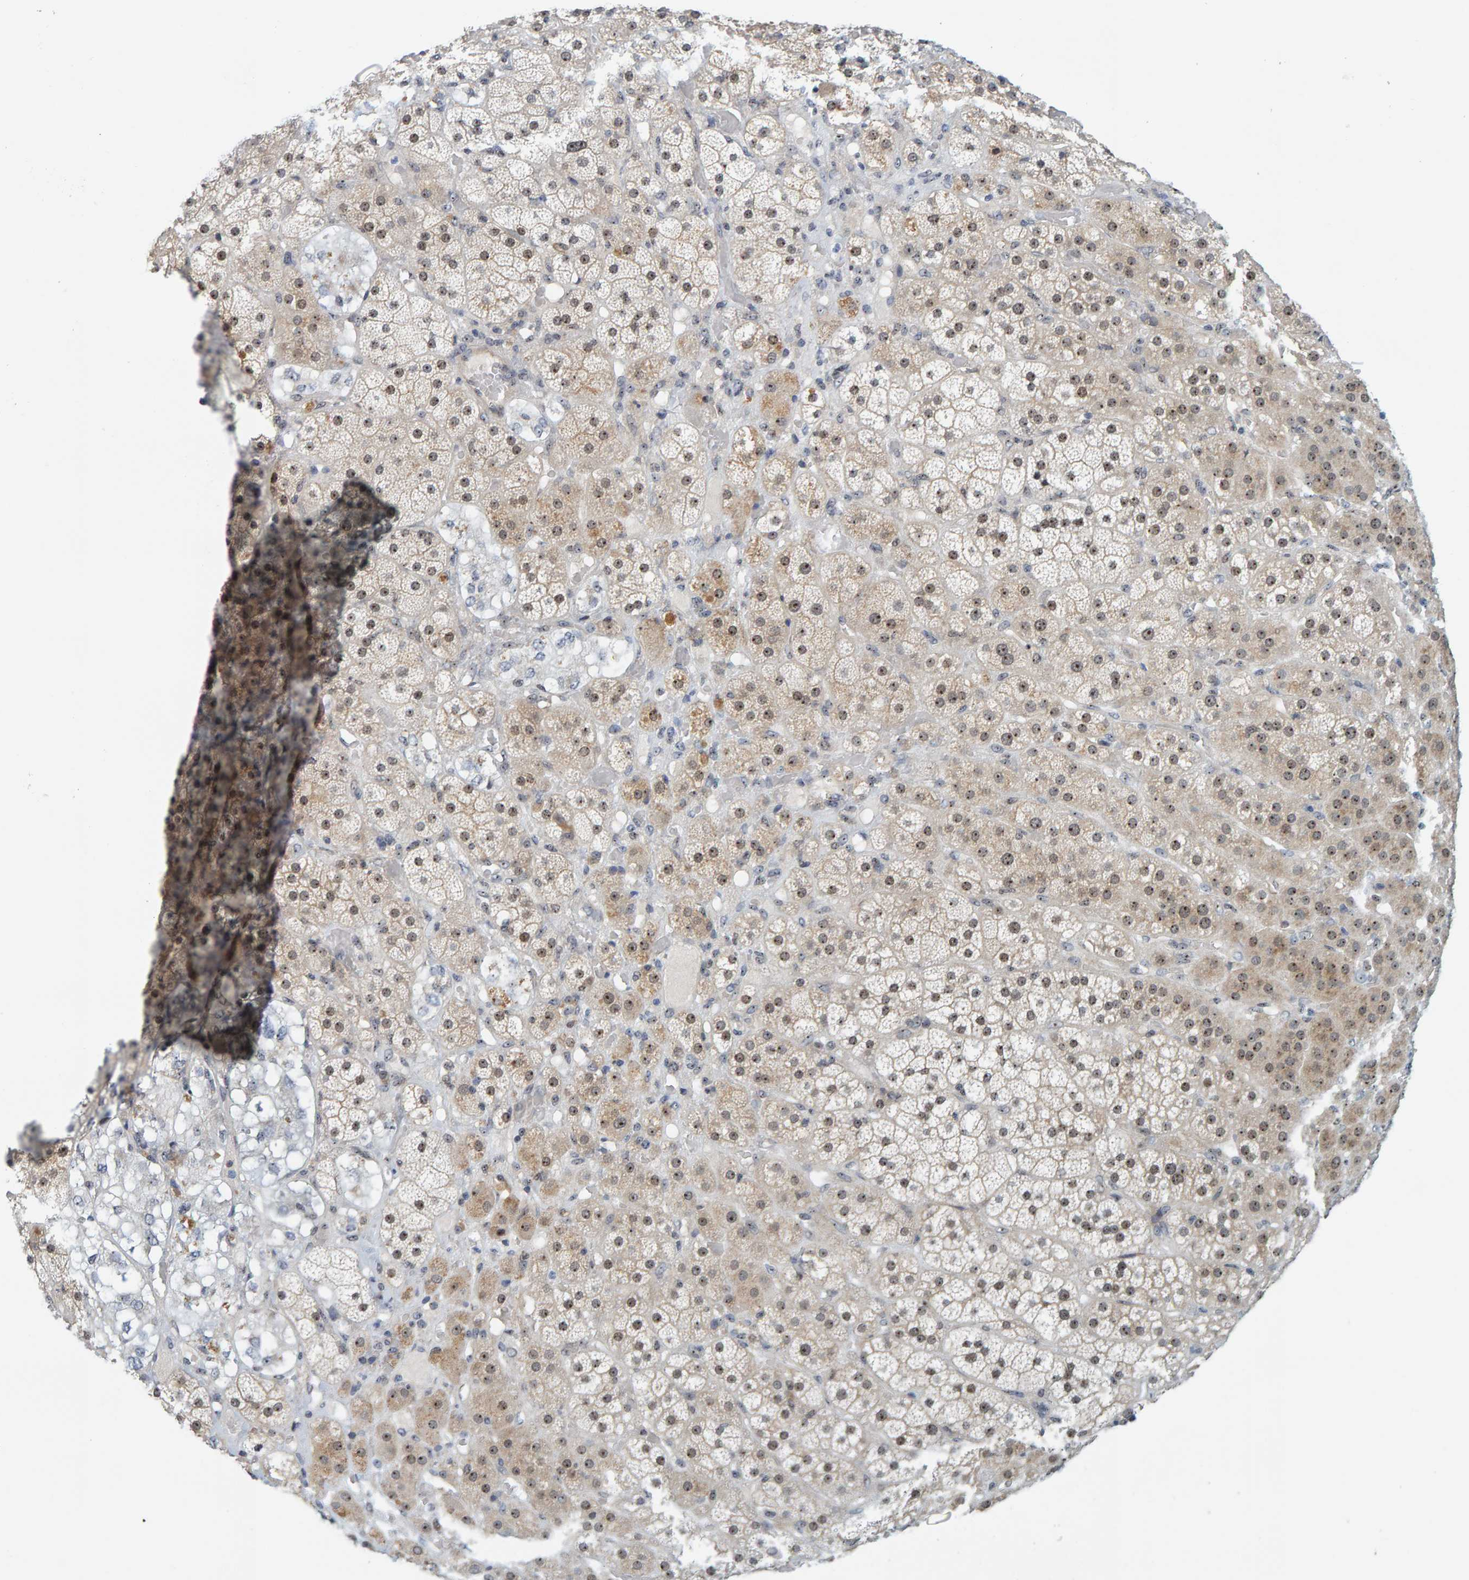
{"staining": {"intensity": "moderate", "quantity": ">75%", "location": "nuclear"}, "tissue": "adrenal gland", "cell_type": "Glandular cells", "image_type": "normal", "snomed": [{"axis": "morphology", "description": "Normal tissue, NOS"}, {"axis": "topography", "description": "Adrenal gland"}], "caption": "A photomicrograph of adrenal gland stained for a protein demonstrates moderate nuclear brown staining in glandular cells. Using DAB (3,3'-diaminobenzidine) (brown) and hematoxylin (blue) stains, captured at high magnification using brightfield microscopy.", "gene": "POLR1E", "patient": {"sex": "male", "age": 57}}